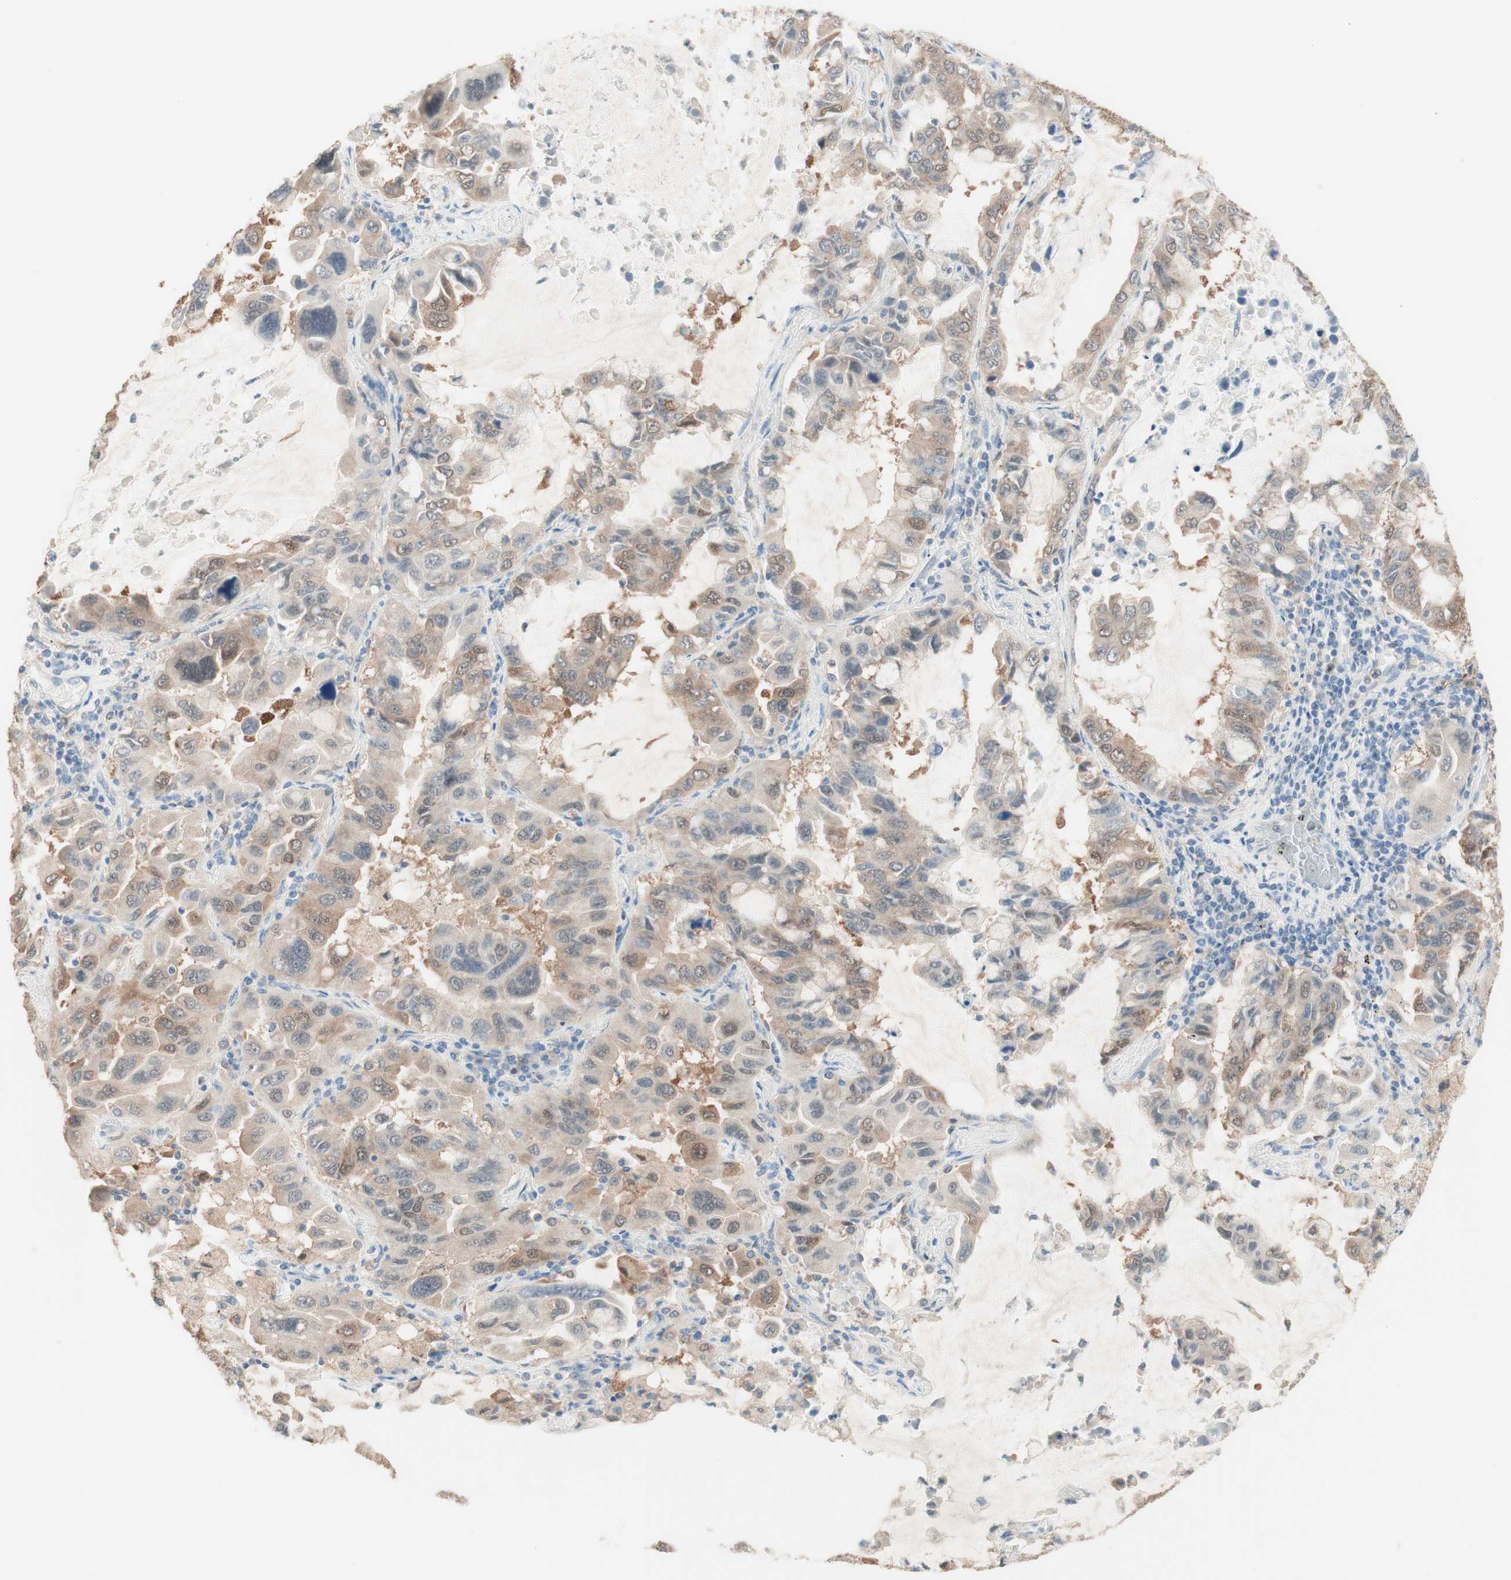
{"staining": {"intensity": "weak", "quantity": "25%-75%", "location": "cytoplasmic/membranous"}, "tissue": "lung cancer", "cell_type": "Tumor cells", "image_type": "cancer", "snomed": [{"axis": "morphology", "description": "Adenocarcinoma, NOS"}, {"axis": "topography", "description": "Lung"}], "caption": "A brown stain shows weak cytoplasmic/membranous staining of a protein in lung adenocarcinoma tumor cells. (DAB (3,3'-diaminobenzidine) IHC with brightfield microscopy, high magnification).", "gene": "COMT", "patient": {"sex": "male", "age": 64}}